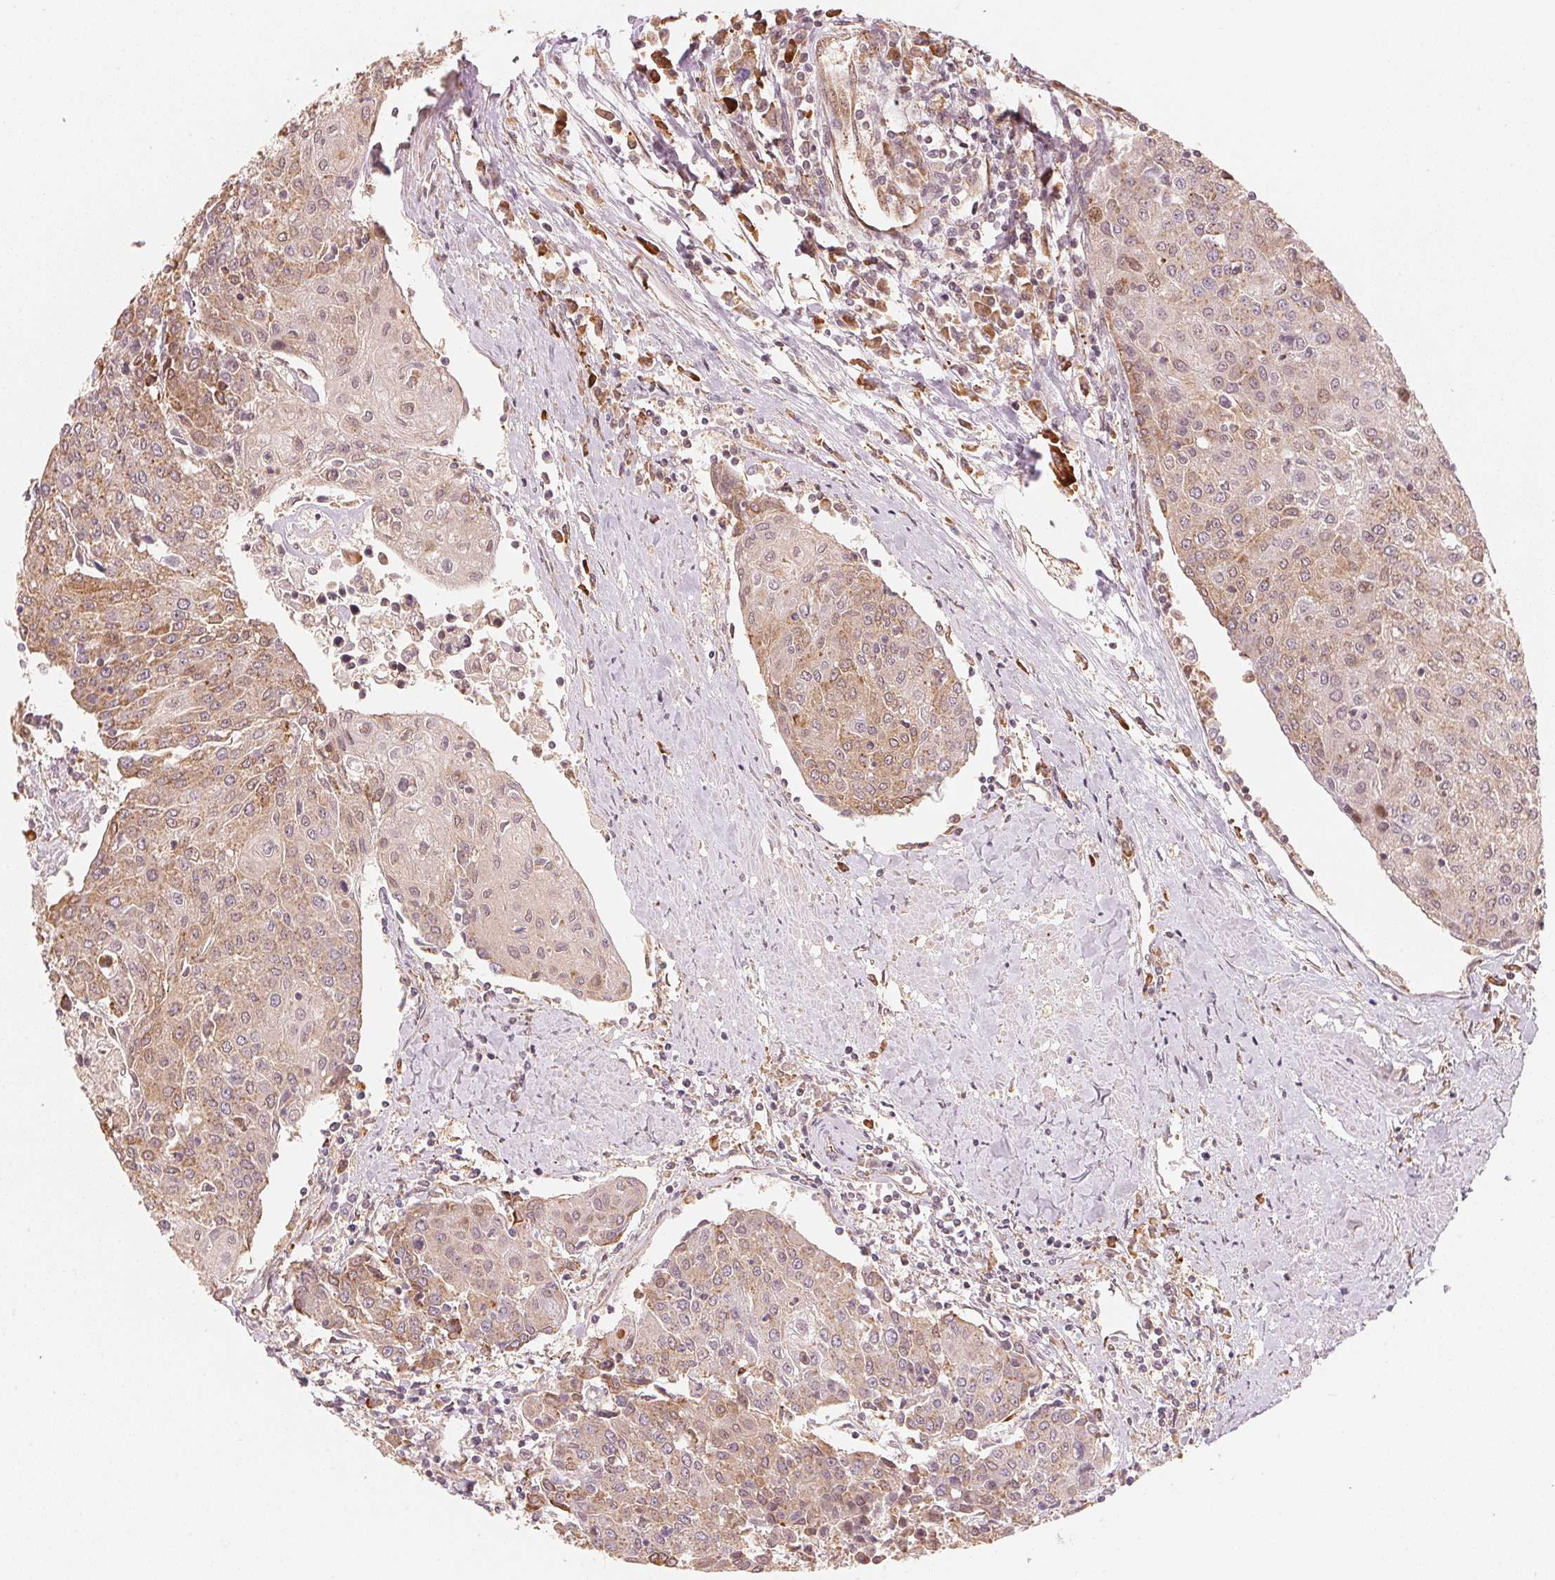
{"staining": {"intensity": "weak", "quantity": "25%-75%", "location": "cytoplasmic/membranous"}, "tissue": "urothelial cancer", "cell_type": "Tumor cells", "image_type": "cancer", "snomed": [{"axis": "morphology", "description": "Urothelial carcinoma, High grade"}, {"axis": "topography", "description": "Urinary bladder"}], "caption": "Urothelial cancer tissue shows weak cytoplasmic/membranous positivity in about 25%-75% of tumor cells", "gene": "PRKN", "patient": {"sex": "female", "age": 85}}